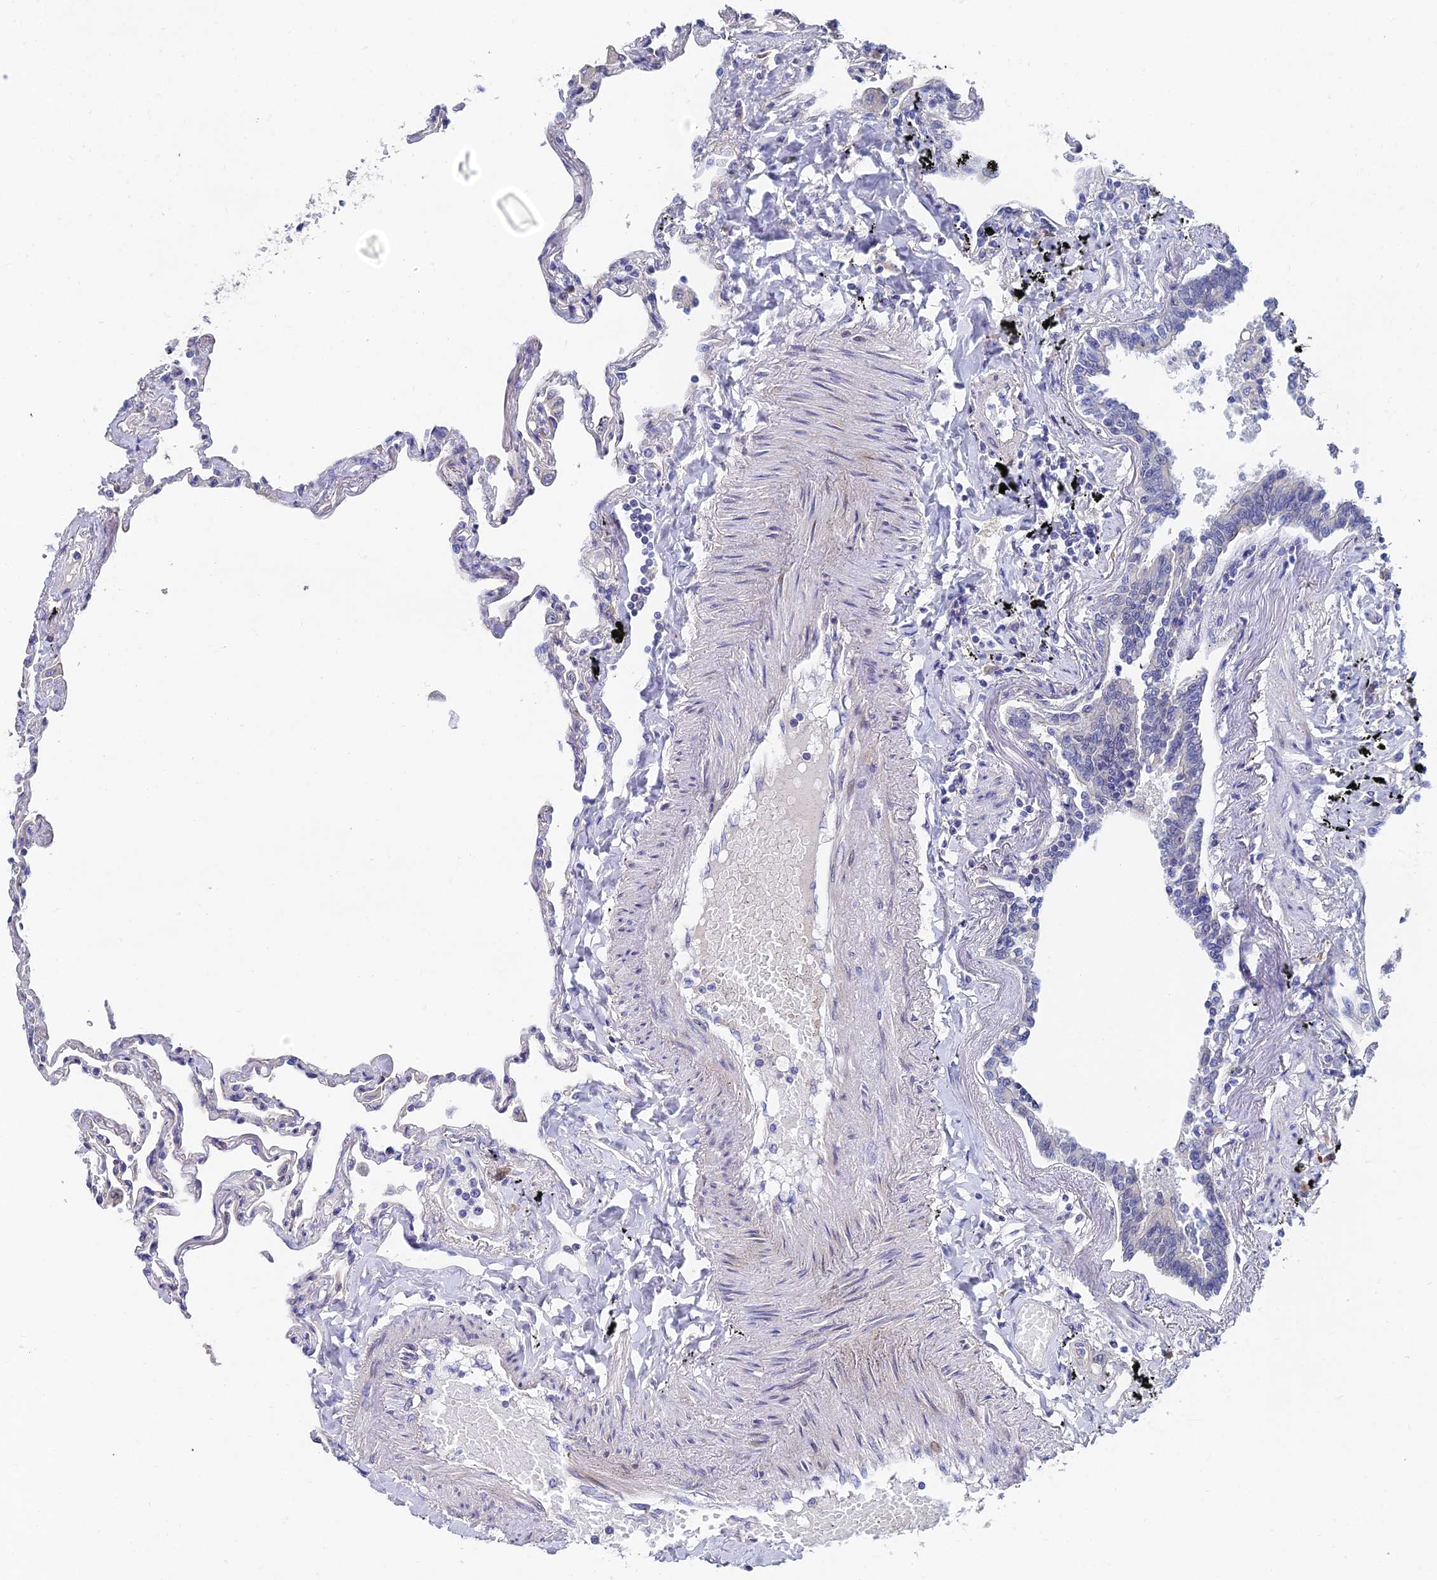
{"staining": {"intensity": "moderate", "quantity": "<25%", "location": "nuclear"}, "tissue": "lung", "cell_type": "Alveolar cells", "image_type": "normal", "snomed": [{"axis": "morphology", "description": "Normal tissue, NOS"}, {"axis": "topography", "description": "Lung"}], "caption": "Protein staining shows moderate nuclear positivity in approximately <25% of alveolar cells in unremarkable lung.", "gene": "TRIM24", "patient": {"sex": "female", "age": 67}}